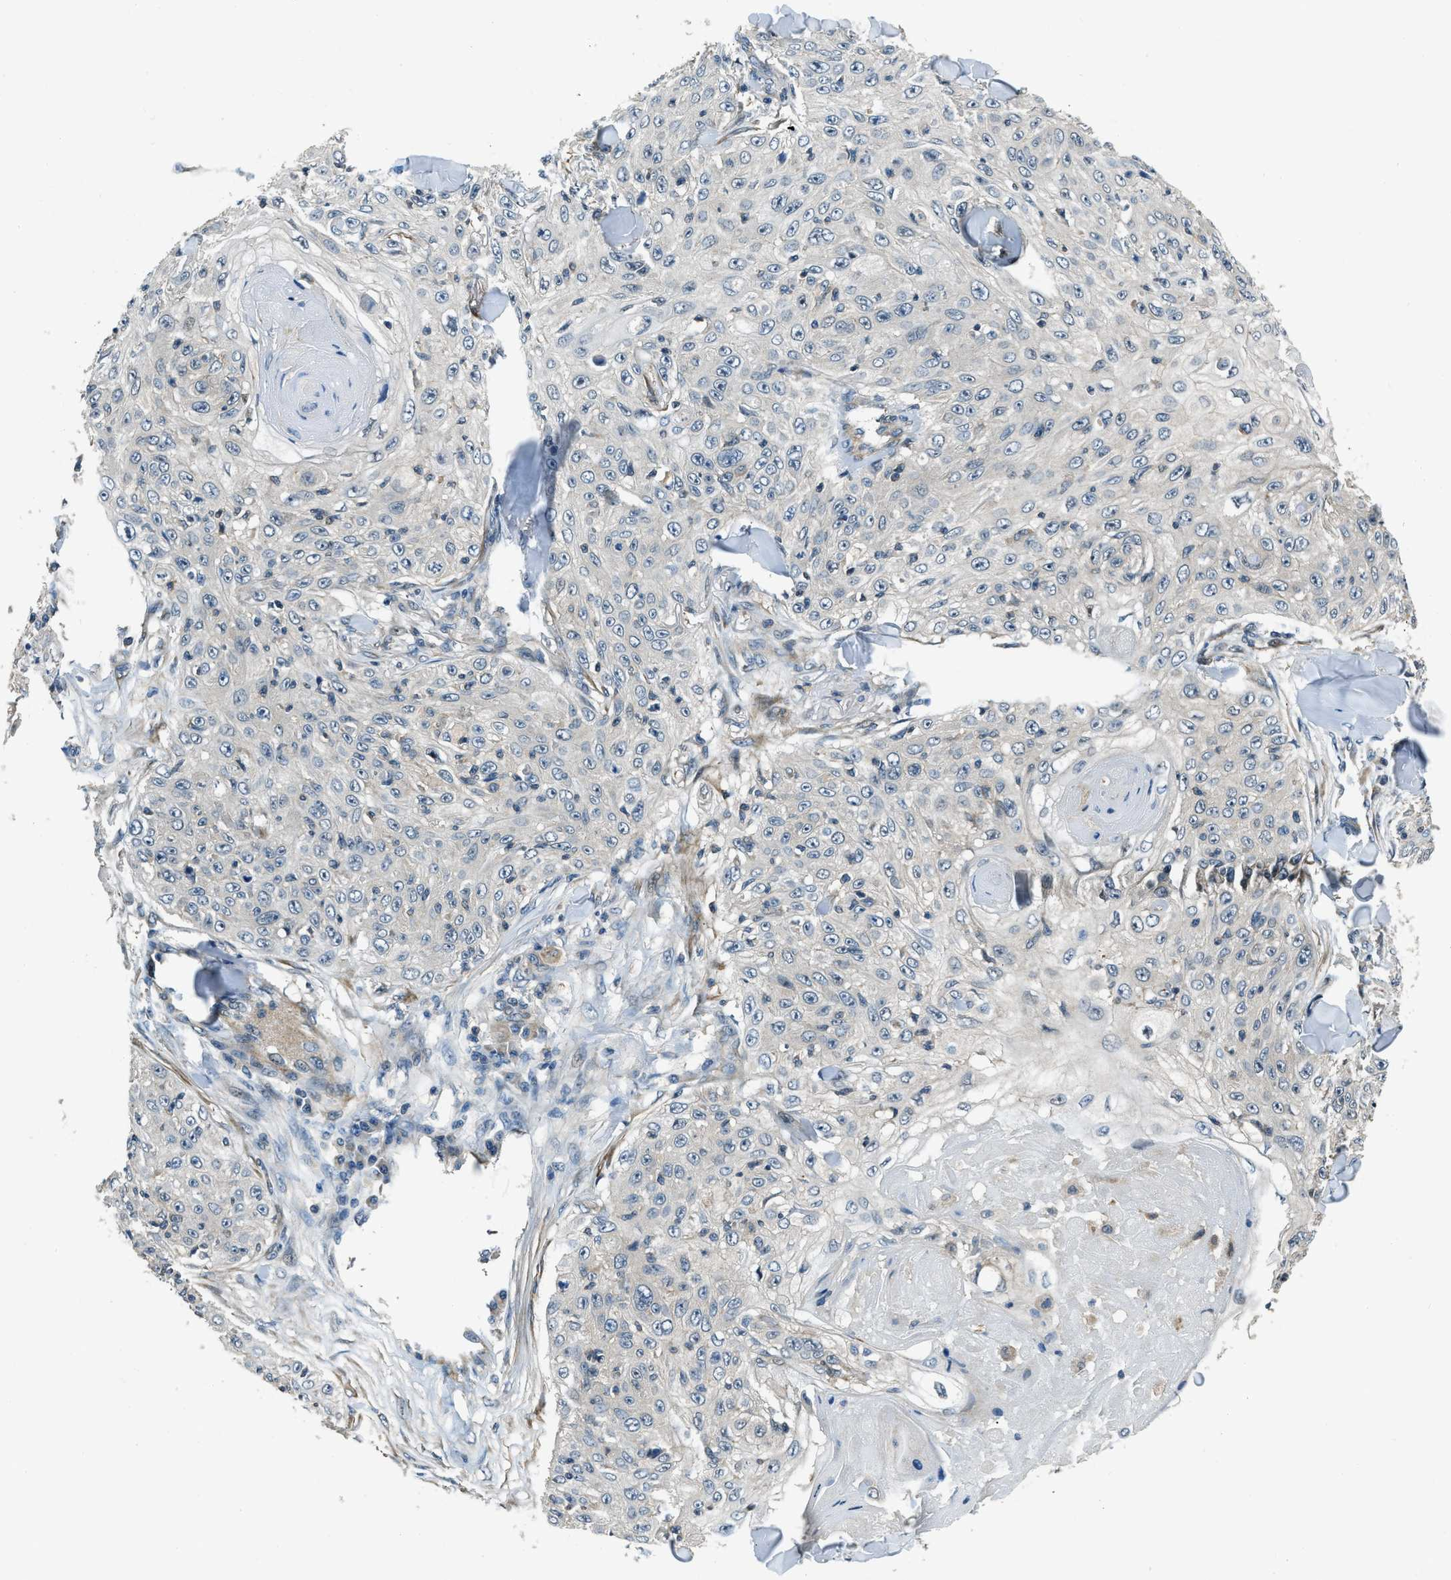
{"staining": {"intensity": "negative", "quantity": "none", "location": "none"}, "tissue": "skin cancer", "cell_type": "Tumor cells", "image_type": "cancer", "snomed": [{"axis": "morphology", "description": "Squamous cell carcinoma, NOS"}, {"axis": "topography", "description": "Skin"}], "caption": "Image shows no protein staining in tumor cells of skin cancer tissue.", "gene": "NUDCD3", "patient": {"sex": "male", "age": 86}}